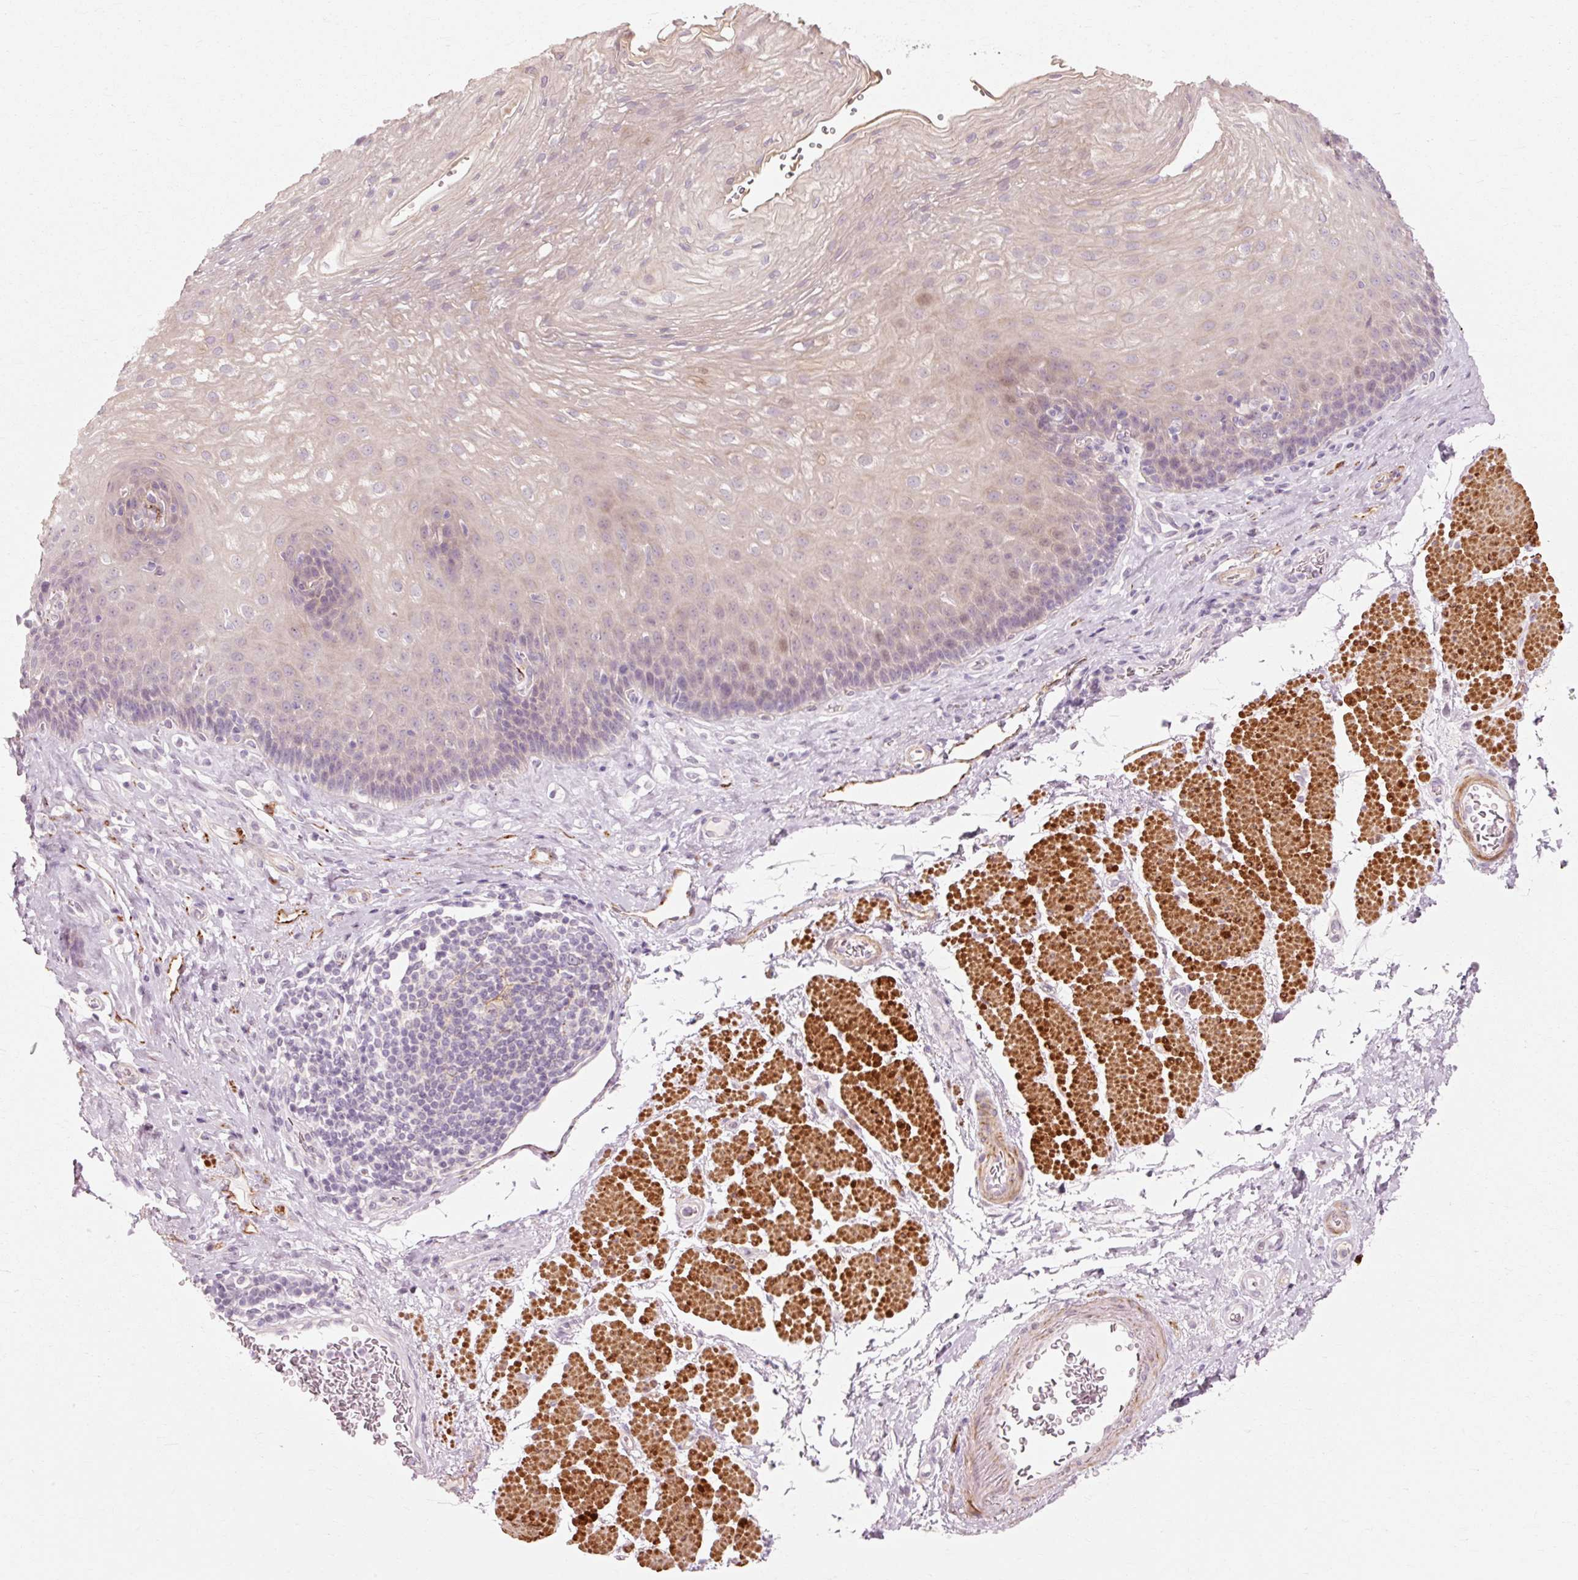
{"staining": {"intensity": "negative", "quantity": "none", "location": "none"}, "tissue": "esophagus", "cell_type": "Squamous epithelial cells", "image_type": "normal", "snomed": [{"axis": "morphology", "description": "Normal tissue, NOS"}, {"axis": "topography", "description": "Esophagus"}], "caption": "IHC histopathology image of benign esophagus: human esophagus stained with DAB exhibits no significant protein staining in squamous epithelial cells.", "gene": "TRIM73", "patient": {"sex": "female", "age": 66}}